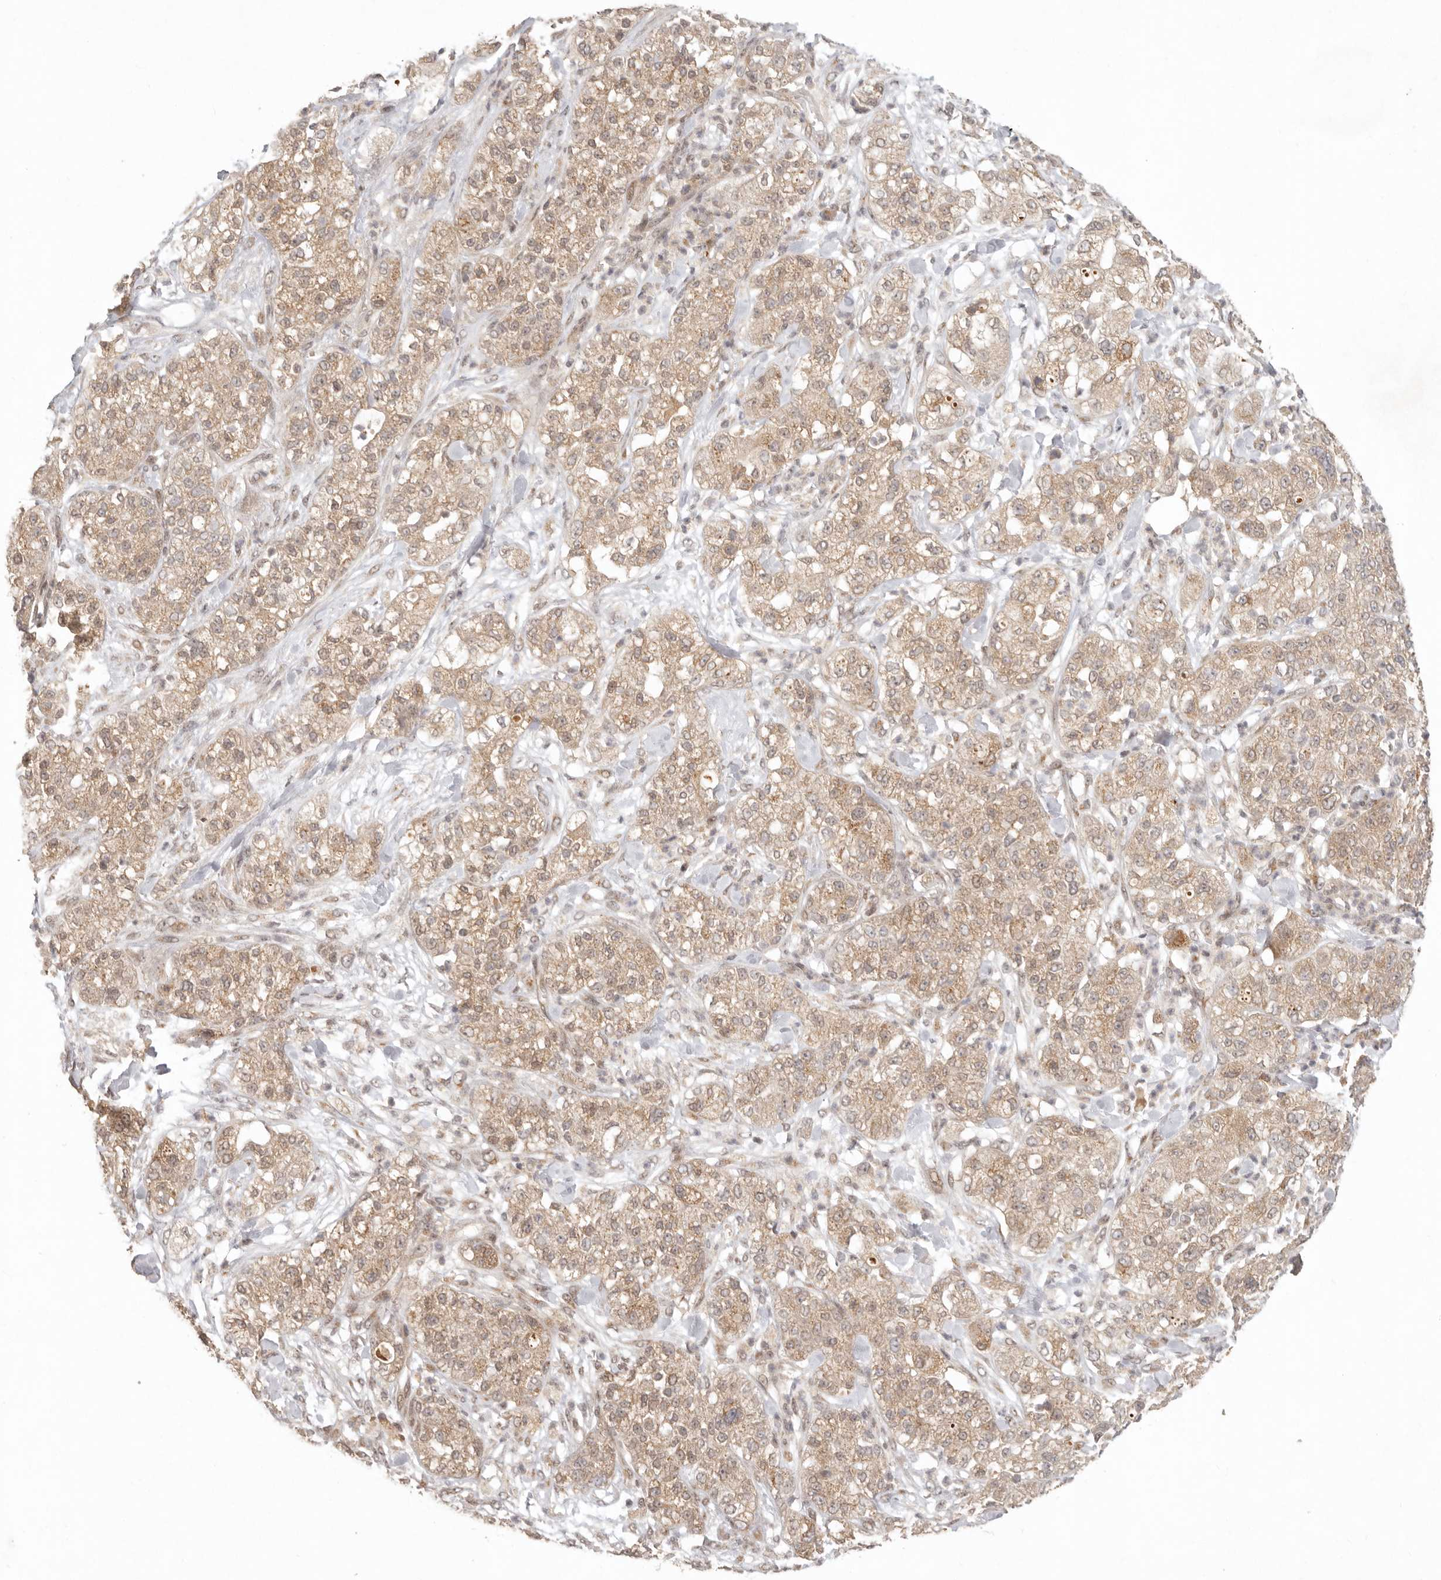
{"staining": {"intensity": "moderate", "quantity": ">75%", "location": "cytoplasmic/membranous"}, "tissue": "pancreatic cancer", "cell_type": "Tumor cells", "image_type": "cancer", "snomed": [{"axis": "morphology", "description": "Adenocarcinoma, NOS"}, {"axis": "topography", "description": "Pancreas"}], "caption": "Pancreatic cancer tissue exhibits moderate cytoplasmic/membranous staining in approximately >75% of tumor cells", "gene": "LRRC75A", "patient": {"sex": "female", "age": 78}}